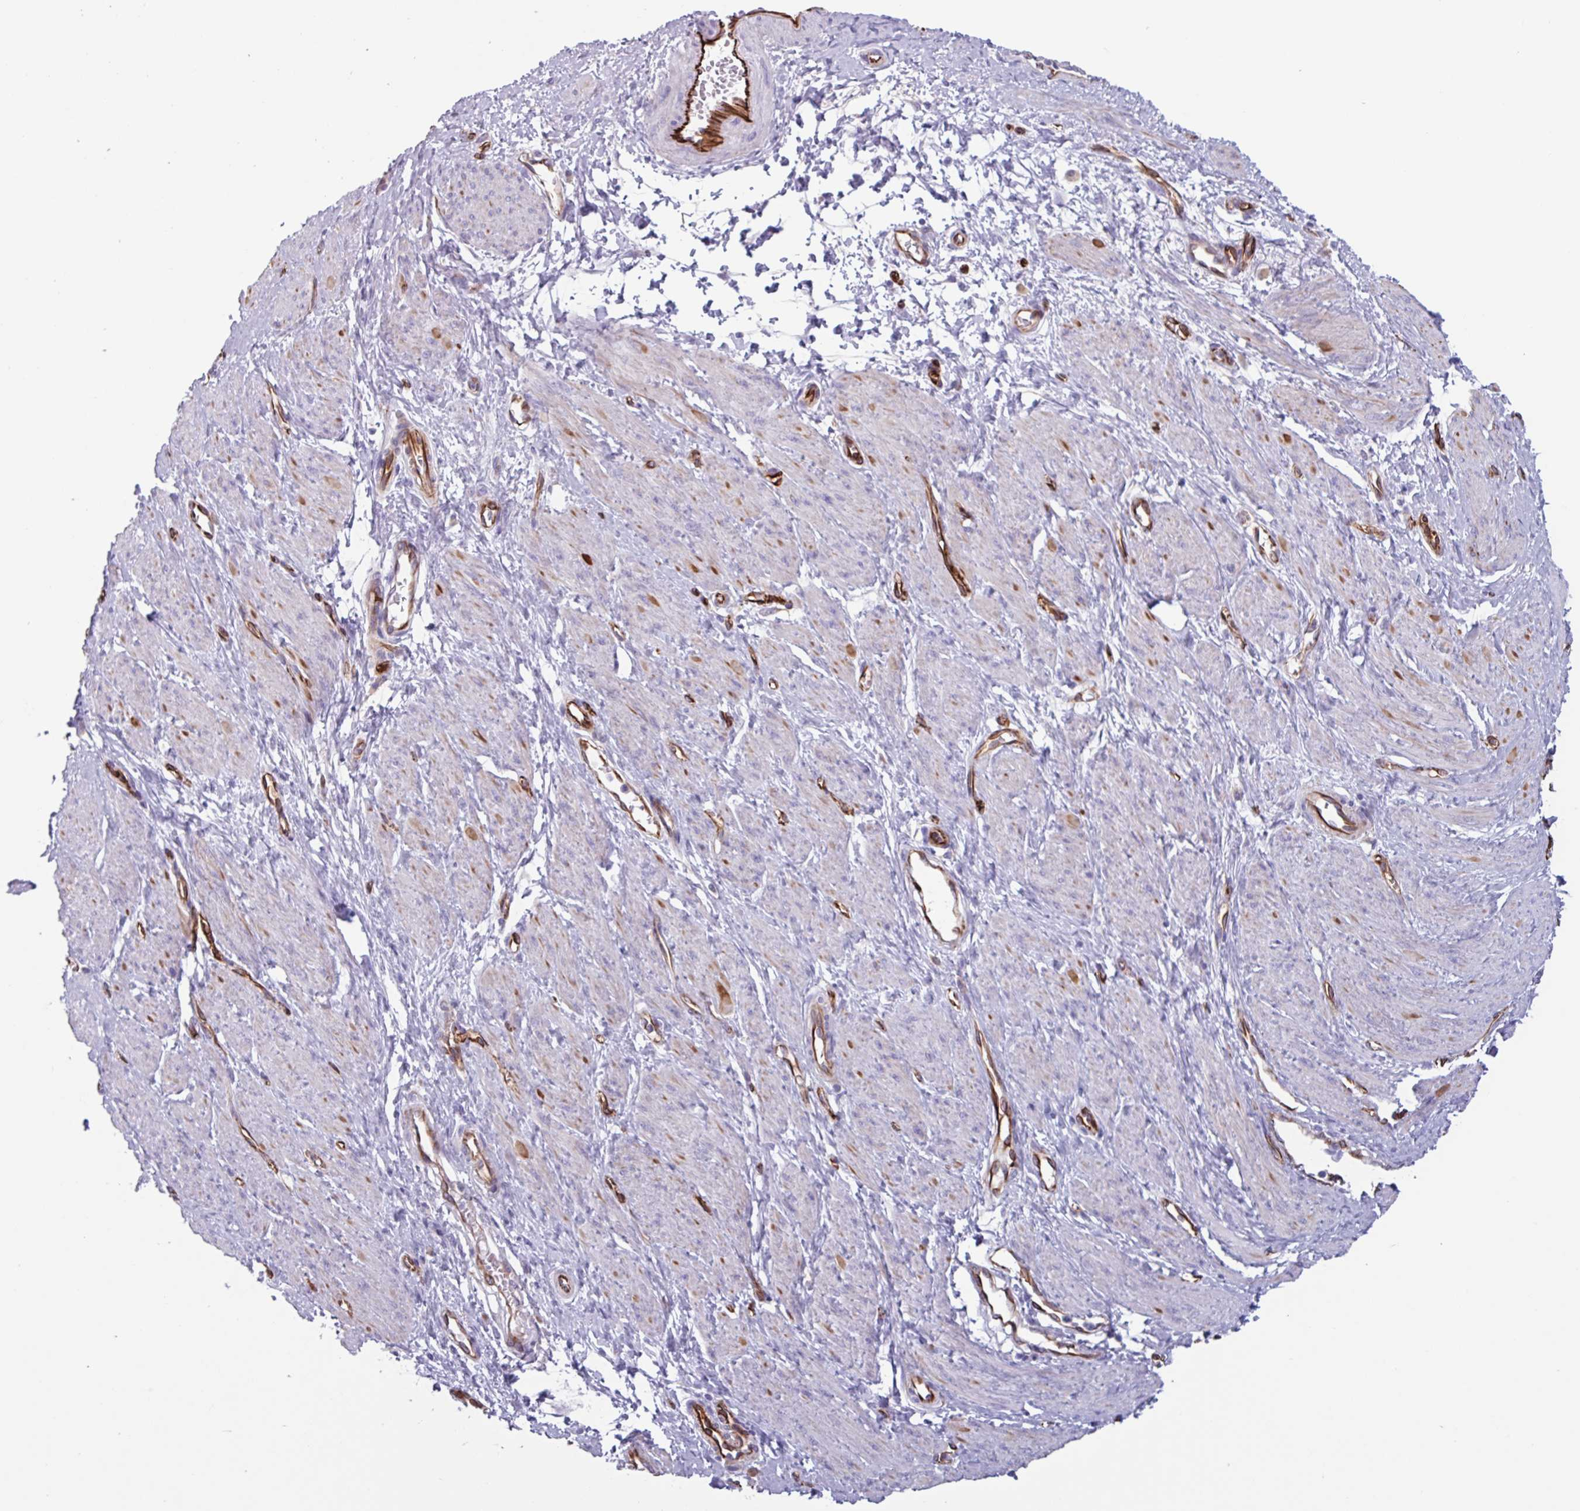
{"staining": {"intensity": "negative", "quantity": "none", "location": "none"}, "tissue": "smooth muscle", "cell_type": "Smooth muscle cells", "image_type": "normal", "snomed": [{"axis": "morphology", "description": "Normal tissue, NOS"}, {"axis": "topography", "description": "Smooth muscle"}, {"axis": "topography", "description": "Uterus"}], "caption": "Immunohistochemistry (IHC) image of normal smooth muscle stained for a protein (brown), which displays no positivity in smooth muscle cells.", "gene": "BTD", "patient": {"sex": "female", "age": 39}}